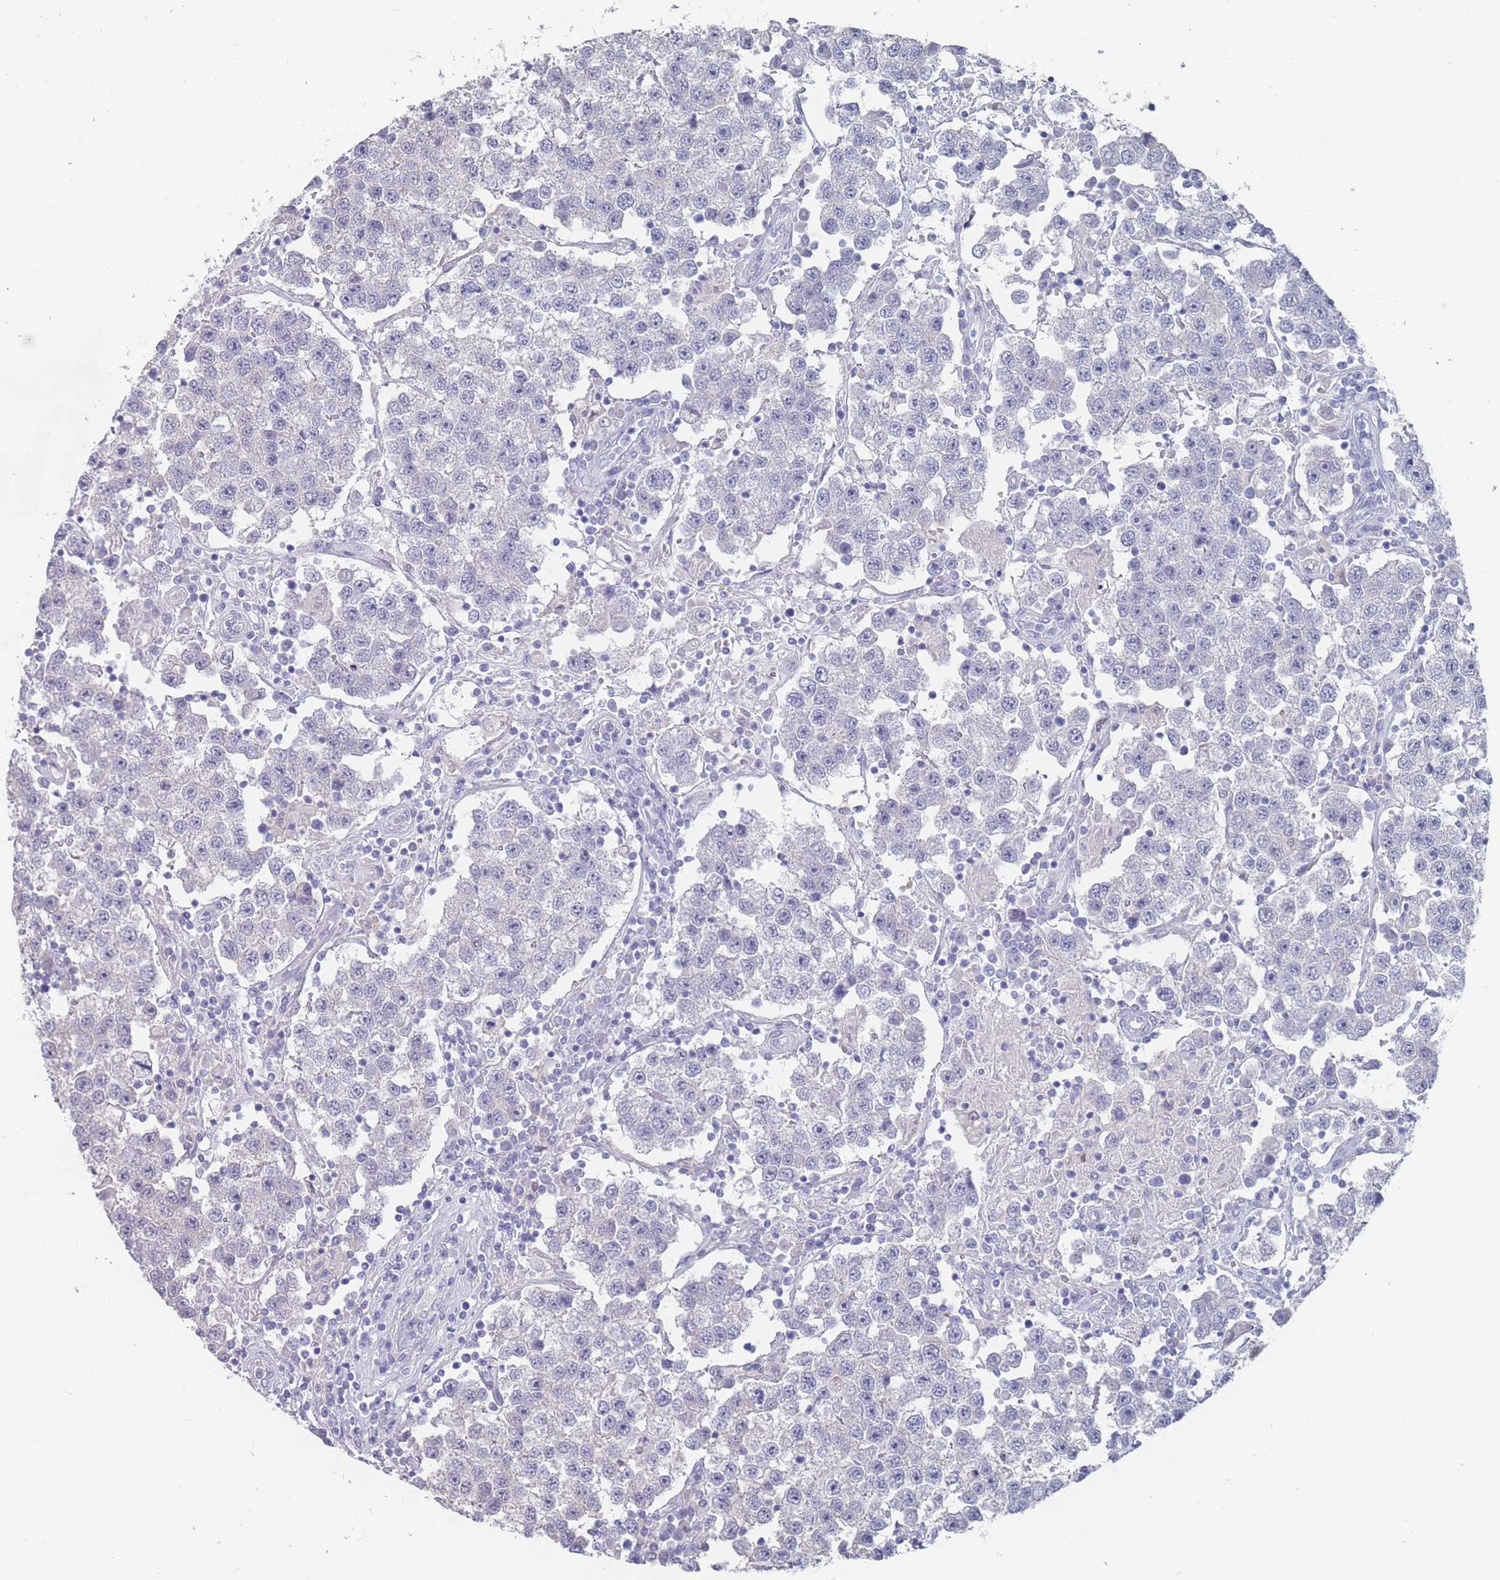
{"staining": {"intensity": "negative", "quantity": "none", "location": "none"}, "tissue": "testis cancer", "cell_type": "Tumor cells", "image_type": "cancer", "snomed": [{"axis": "morphology", "description": "Seminoma, NOS"}, {"axis": "topography", "description": "Testis"}], "caption": "There is no significant staining in tumor cells of seminoma (testis). (Stains: DAB (3,3'-diaminobenzidine) IHC with hematoxylin counter stain, Microscopy: brightfield microscopy at high magnification).", "gene": "CYP51A1", "patient": {"sex": "male", "age": 37}}